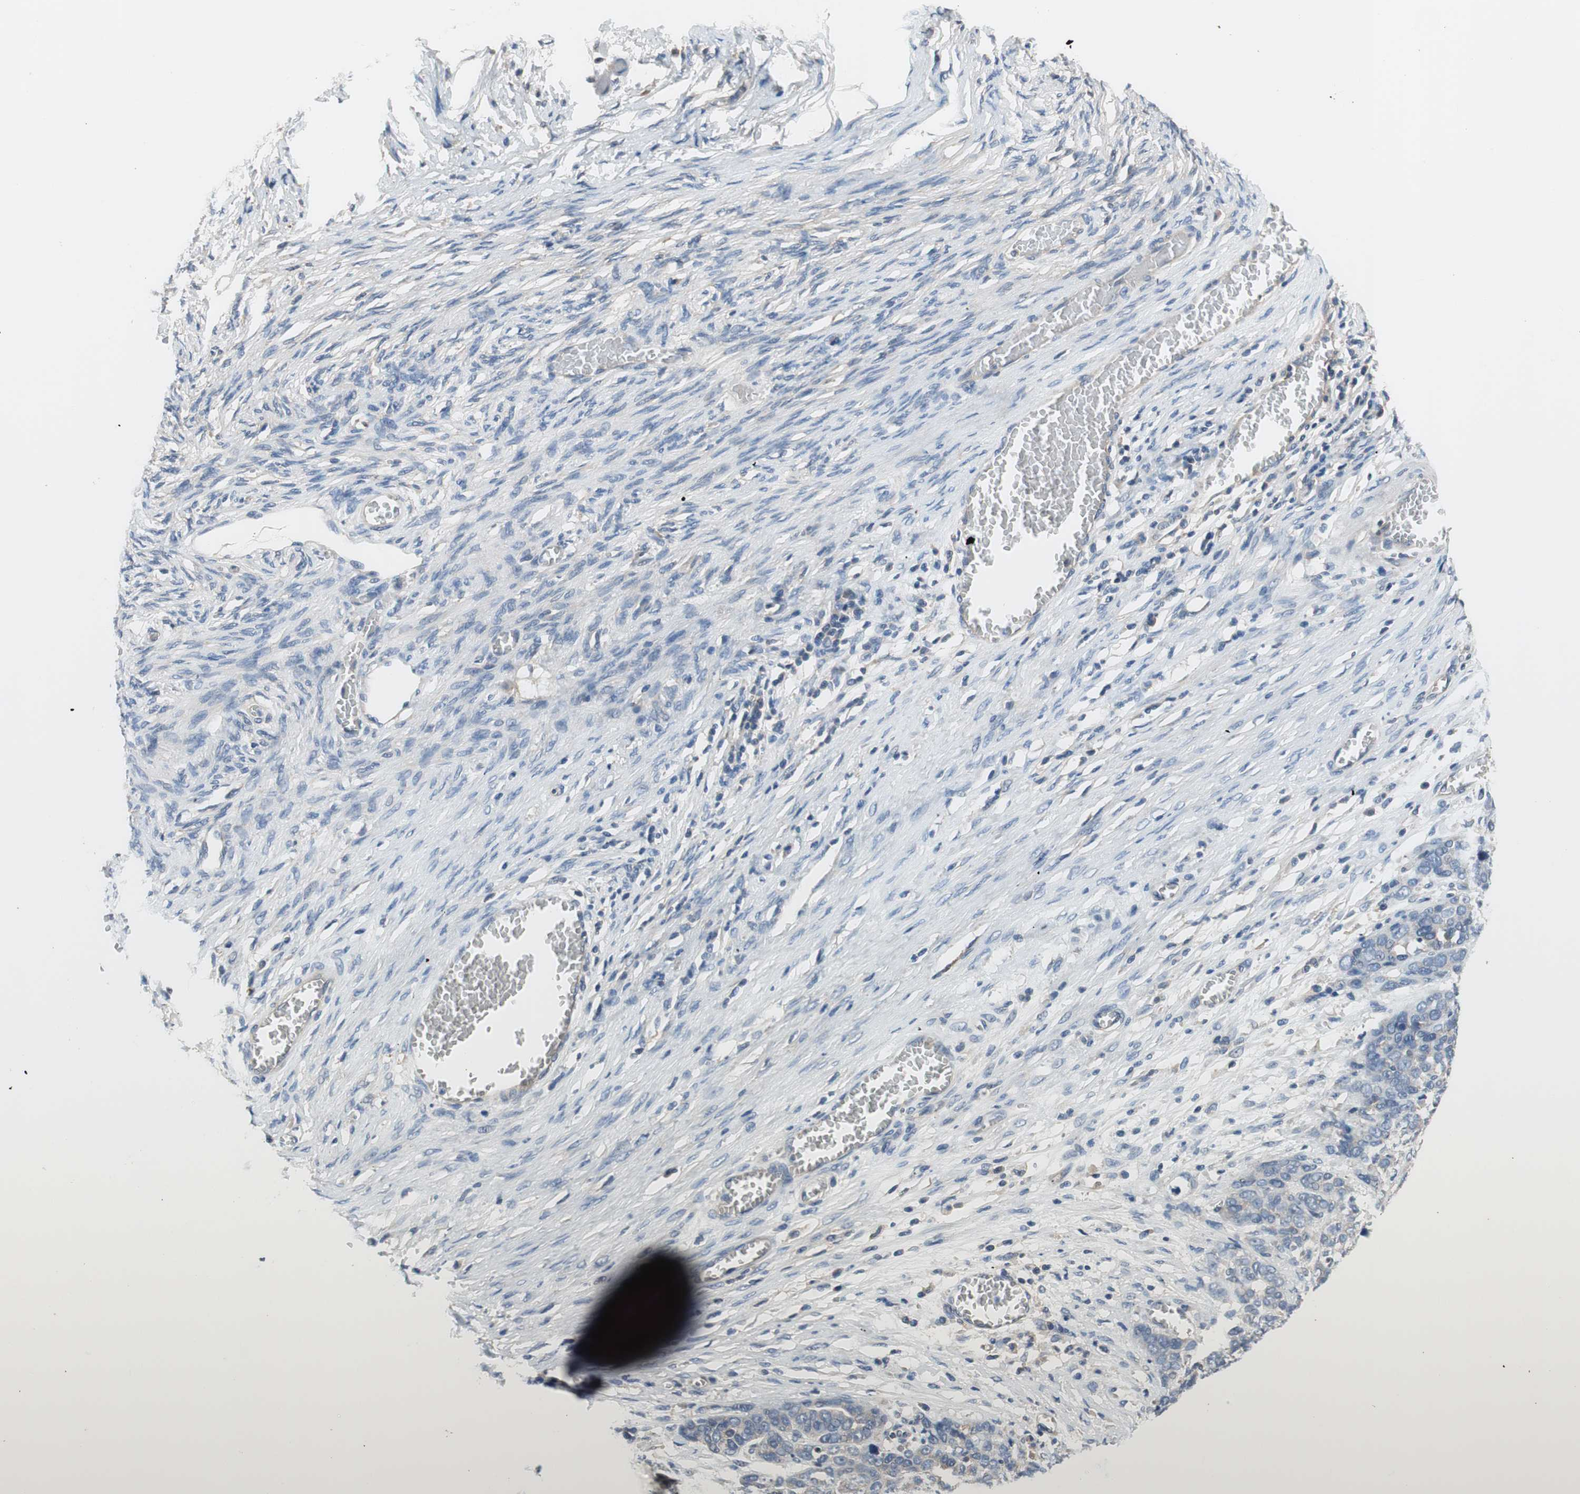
{"staining": {"intensity": "negative", "quantity": "none", "location": "none"}, "tissue": "ovarian cancer", "cell_type": "Tumor cells", "image_type": "cancer", "snomed": [{"axis": "morphology", "description": "Cystadenocarcinoma, serous, NOS"}, {"axis": "topography", "description": "Ovary"}], "caption": "Histopathology image shows no significant protein expression in tumor cells of ovarian cancer (serous cystadenocarcinoma).", "gene": "CALML3", "patient": {"sex": "female", "age": 44}}